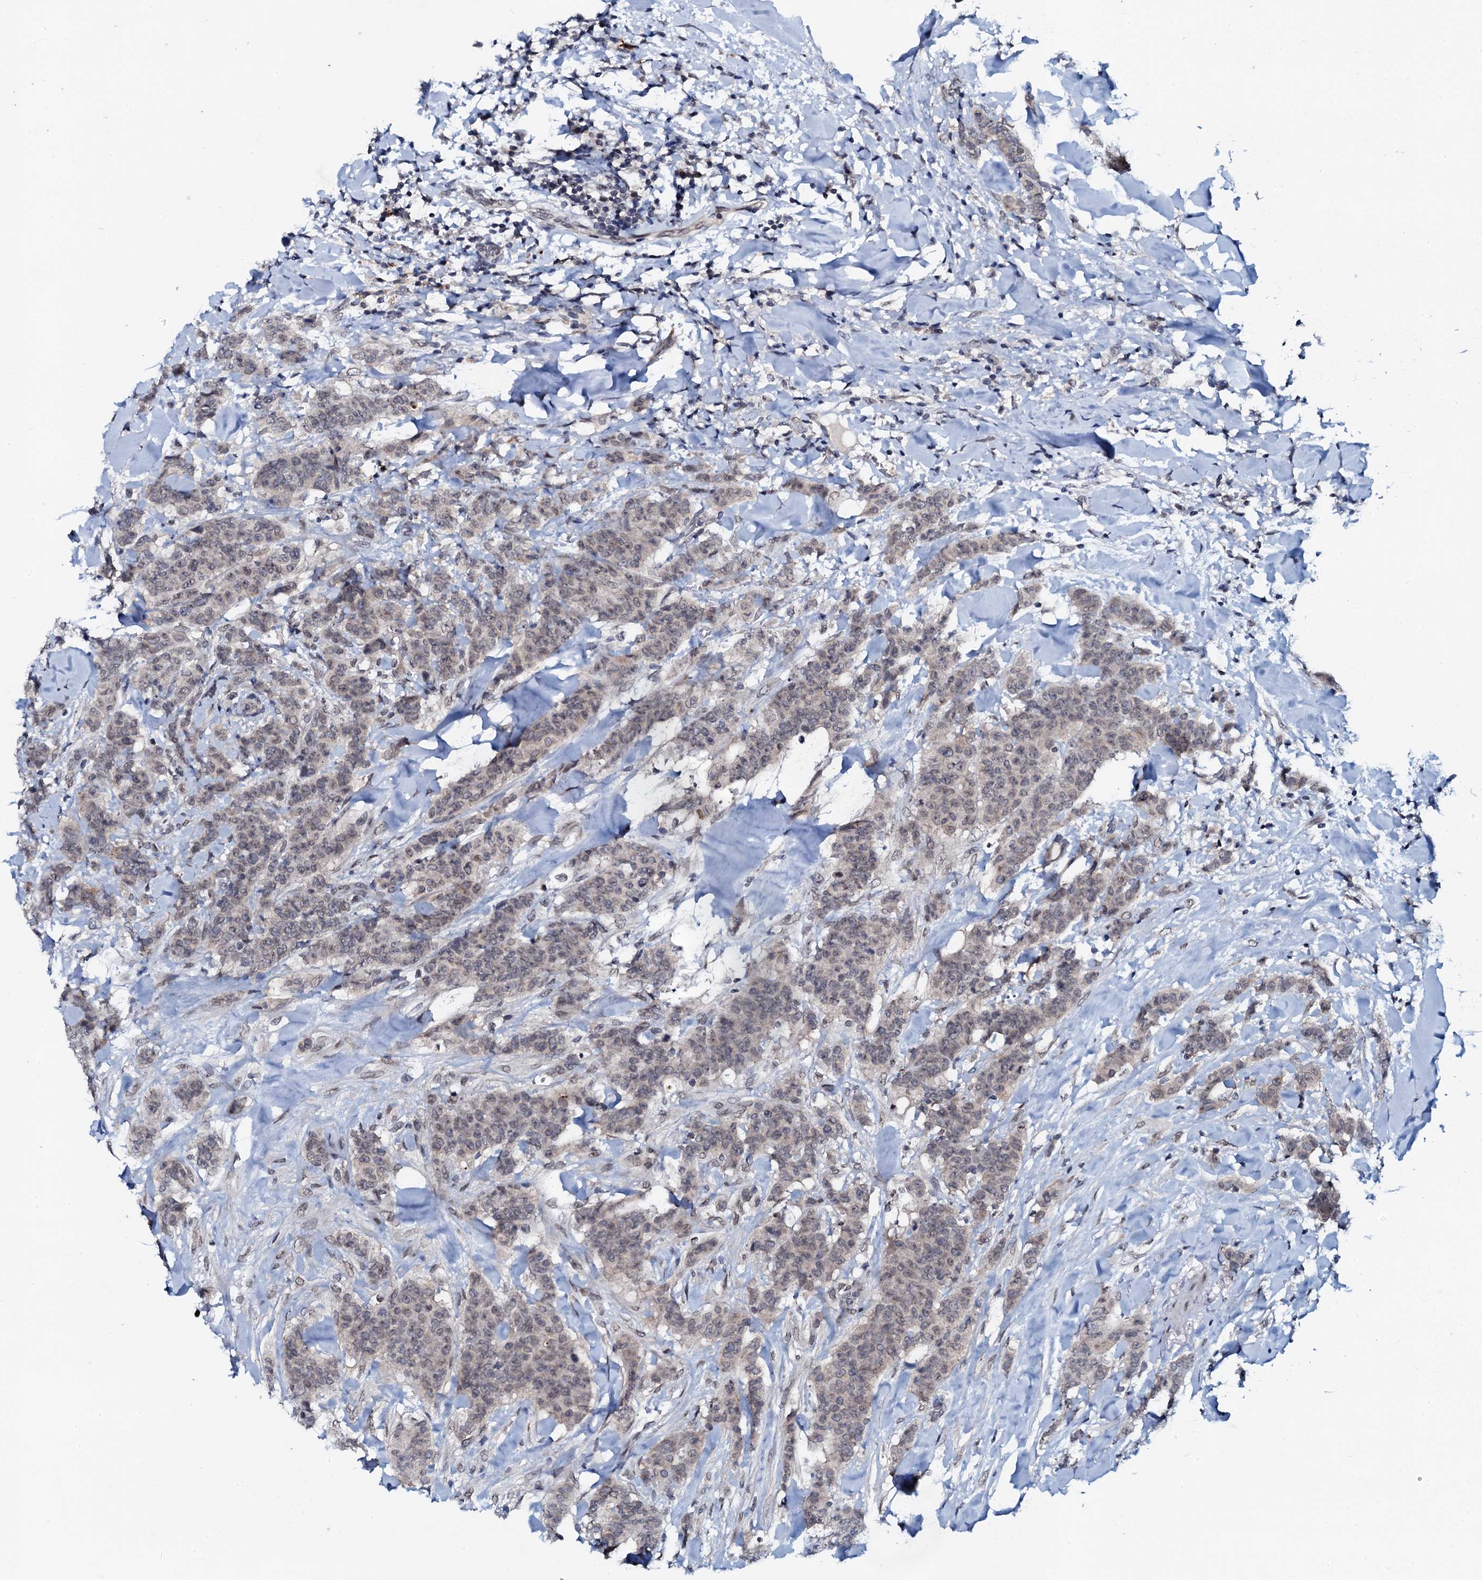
{"staining": {"intensity": "negative", "quantity": "none", "location": "none"}, "tissue": "breast cancer", "cell_type": "Tumor cells", "image_type": "cancer", "snomed": [{"axis": "morphology", "description": "Duct carcinoma"}, {"axis": "topography", "description": "Breast"}], "caption": "Breast cancer was stained to show a protein in brown. There is no significant expression in tumor cells.", "gene": "SNTA1", "patient": {"sex": "female", "age": 40}}